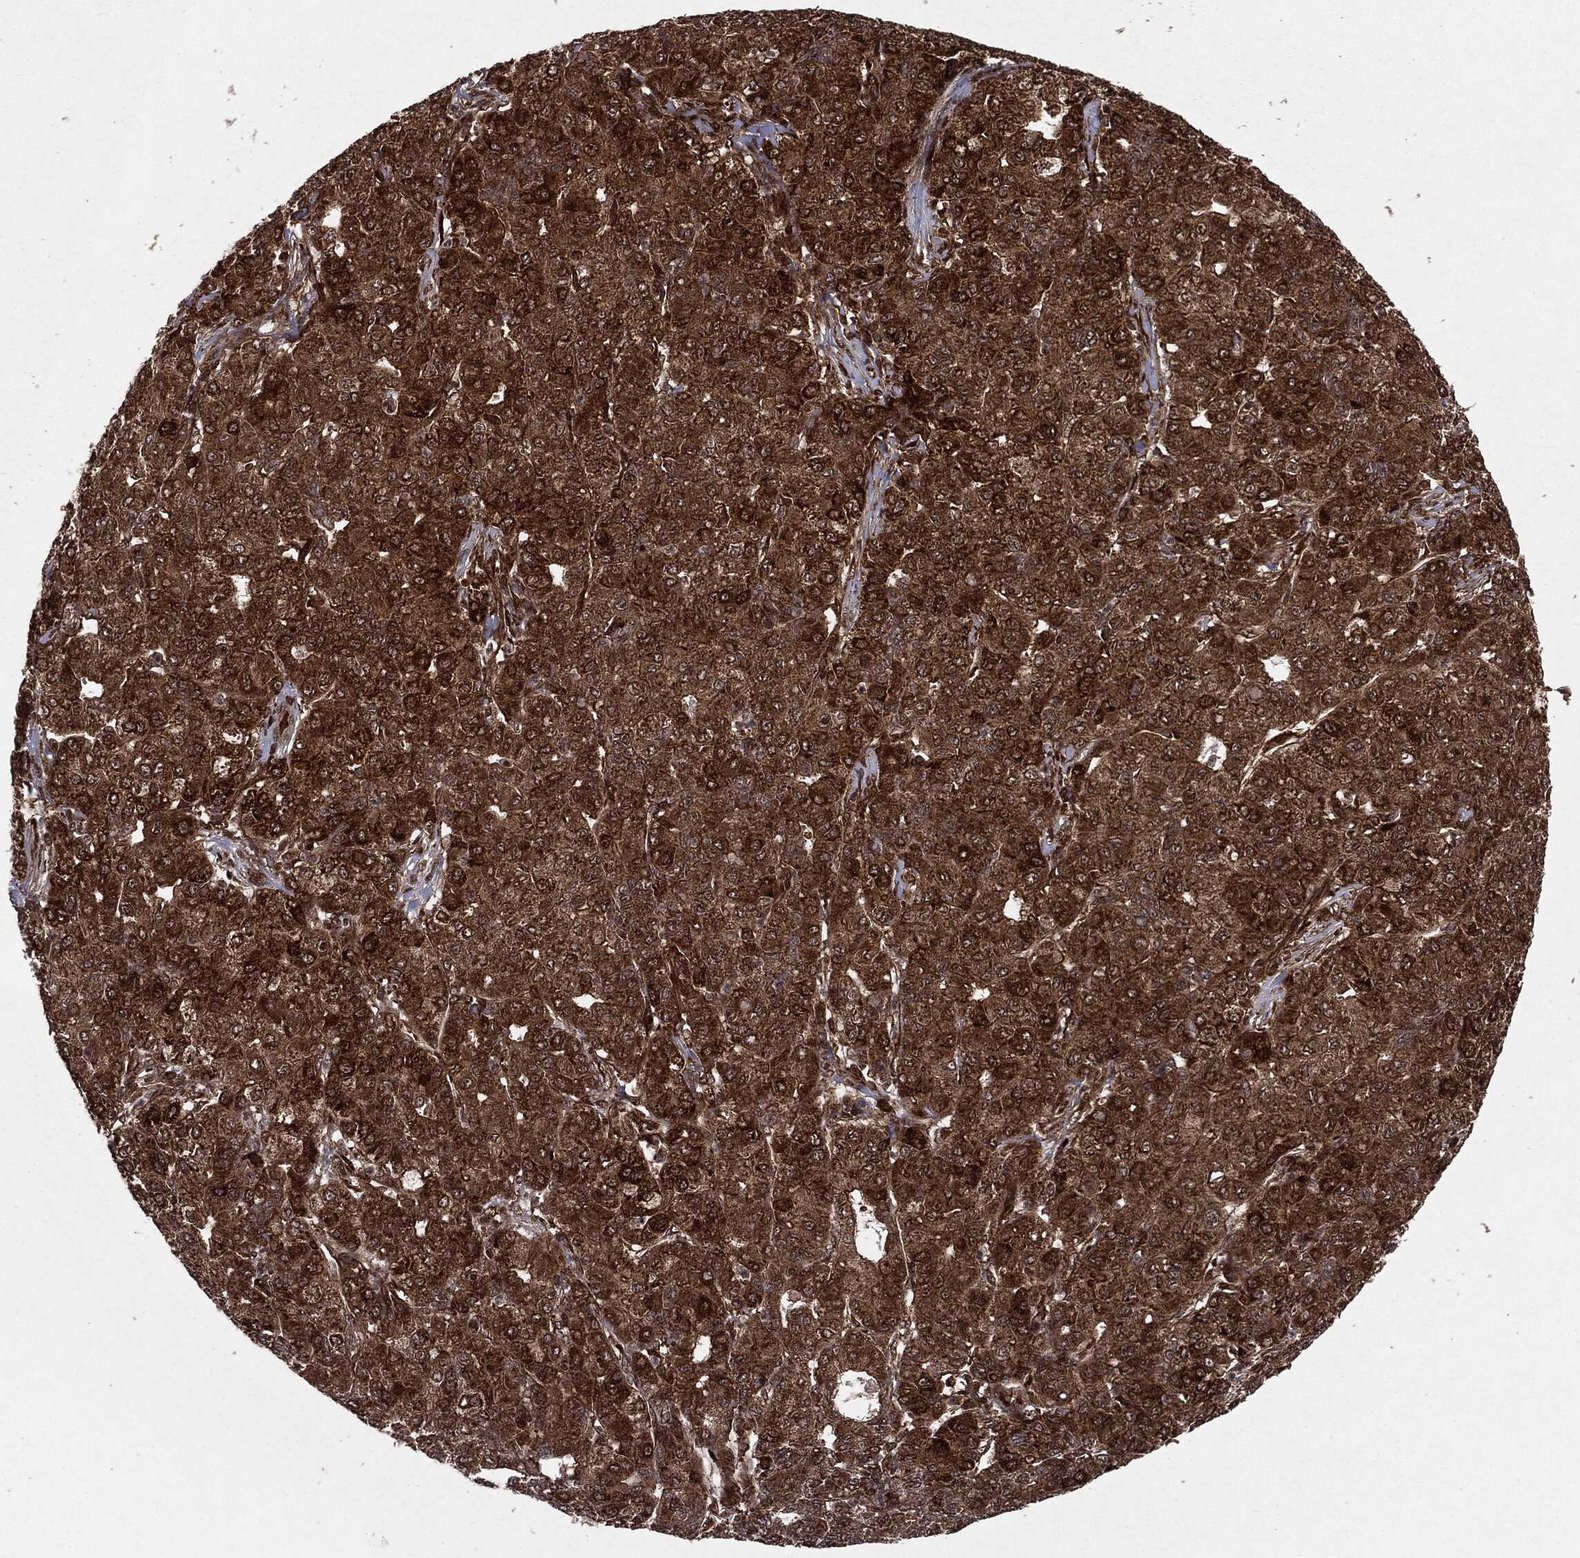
{"staining": {"intensity": "strong", "quantity": ">75%", "location": "cytoplasmic/membranous"}, "tissue": "liver cancer", "cell_type": "Tumor cells", "image_type": "cancer", "snomed": [{"axis": "morphology", "description": "Carcinoma, Hepatocellular, NOS"}, {"axis": "topography", "description": "Liver"}], "caption": "A histopathology image of human hepatocellular carcinoma (liver) stained for a protein displays strong cytoplasmic/membranous brown staining in tumor cells. (DAB IHC with brightfield microscopy, high magnification).", "gene": "OTUB1", "patient": {"sex": "male", "age": 65}}